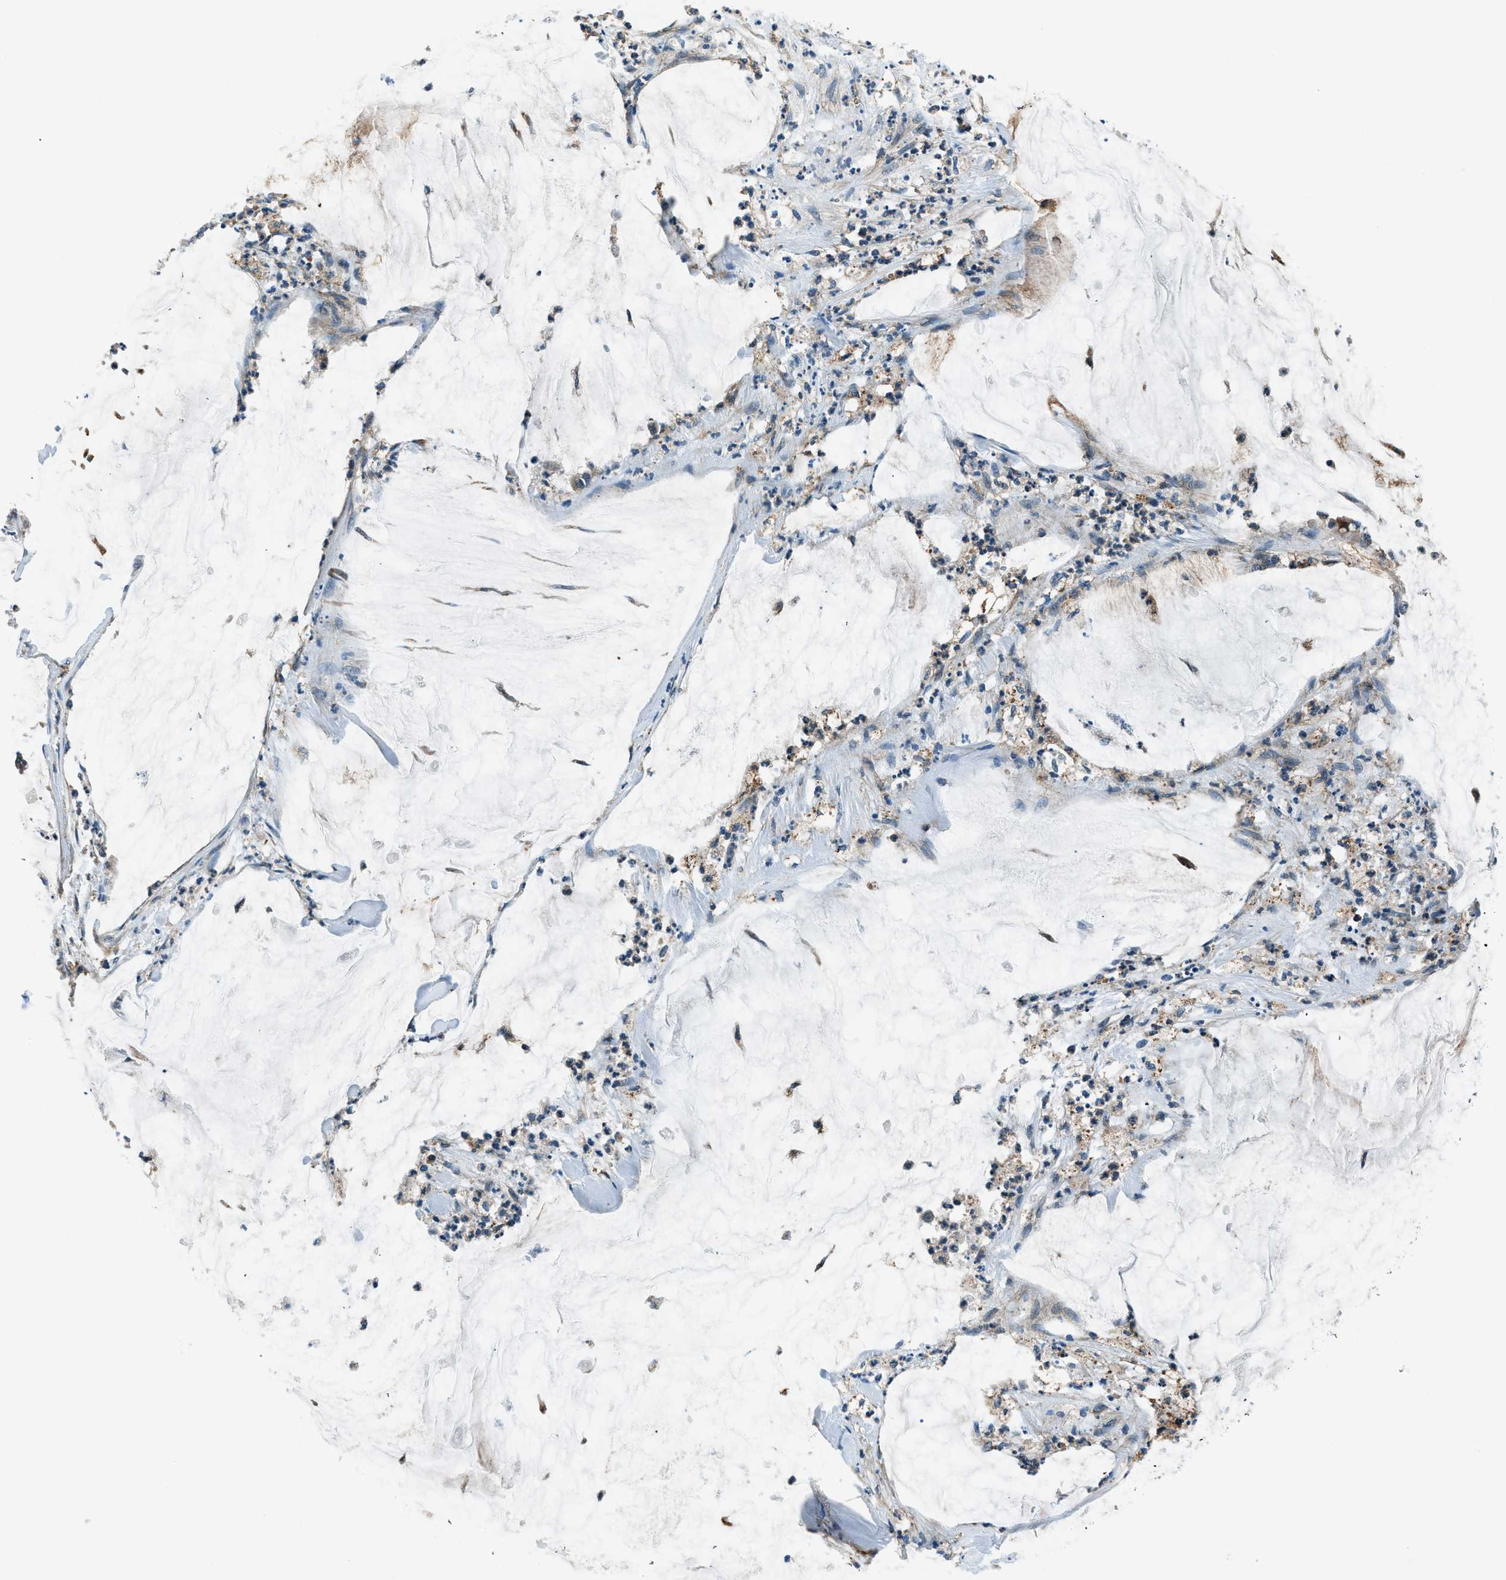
{"staining": {"intensity": "weak", "quantity": "<25%", "location": "cytoplasmic/membranous"}, "tissue": "pancreatic cancer", "cell_type": "Tumor cells", "image_type": "cancer", "snomed": [{"axis": "morphology", "description": "Adenocarcinoma, NOS"}, {"axis": "topography", "description": "Pancreas"}], "caption": "The immunohistochemistry (IHC) image has no significant staining in tumor cells of pancreatic cancer tissue.", "gene": "SLC19A2", "patient": {"sex": "male", "age": 41}}